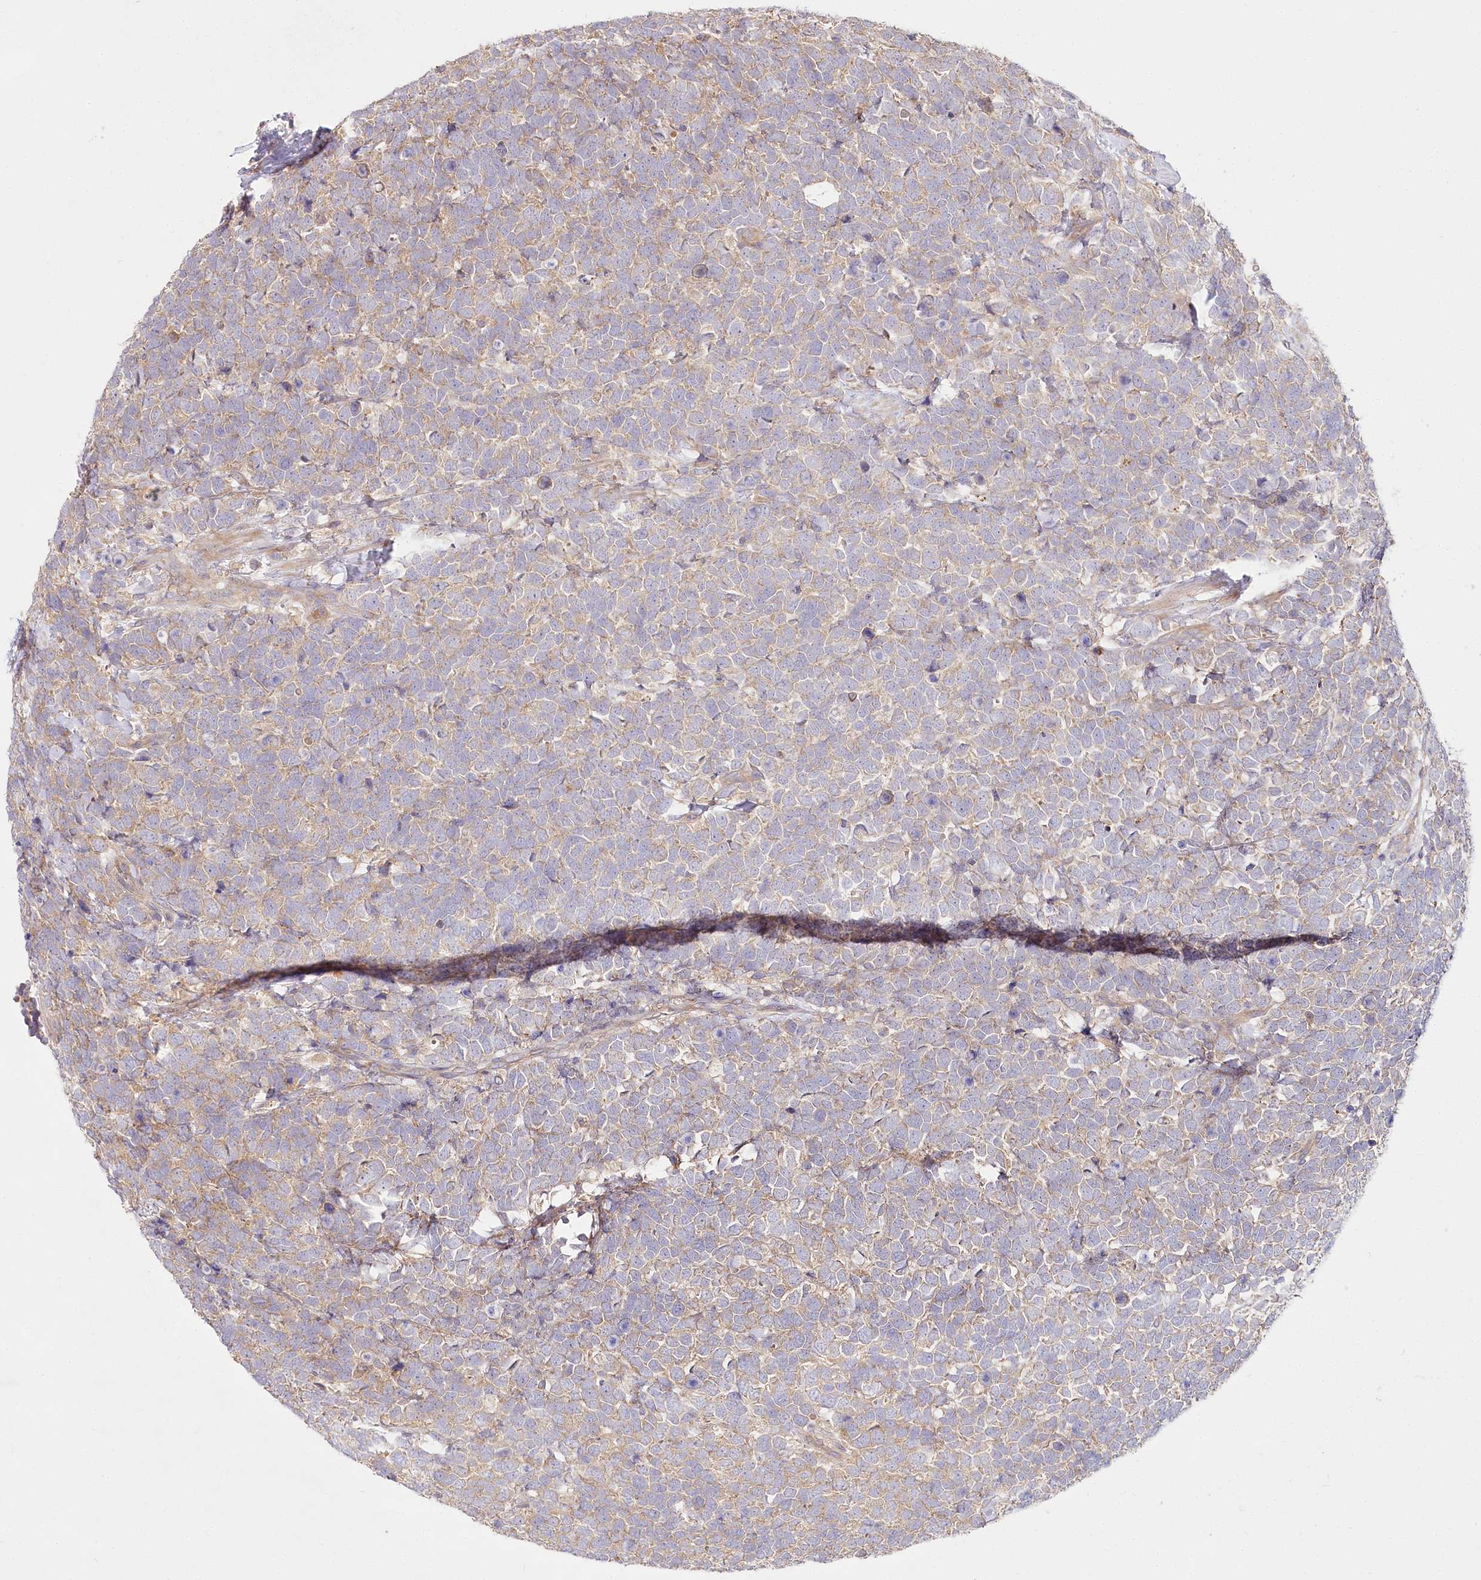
{"staining": {"intensity": "weak", "quantity": "25%-75%", "location": "cytoplasmic/membranous"}, "tissue": "urothelial cancer", "cell_type": "Tumor cells", "image_type": "cancer", "snomed": [{"axis": "morphology", "description": "Urothelial carcinoma, High grade"}, {"axis": "topography", "description": "Urinary bladder"}], "caption": "This photomicrograph demonstrates IHC staining of high-grade urothelial carcinoma, with low weak cytoplasmic/membranous expression in about 25%-75% of tumor cells.", "gene": "PYROXD1", "patient": {"sex": "female", "age": 82}}